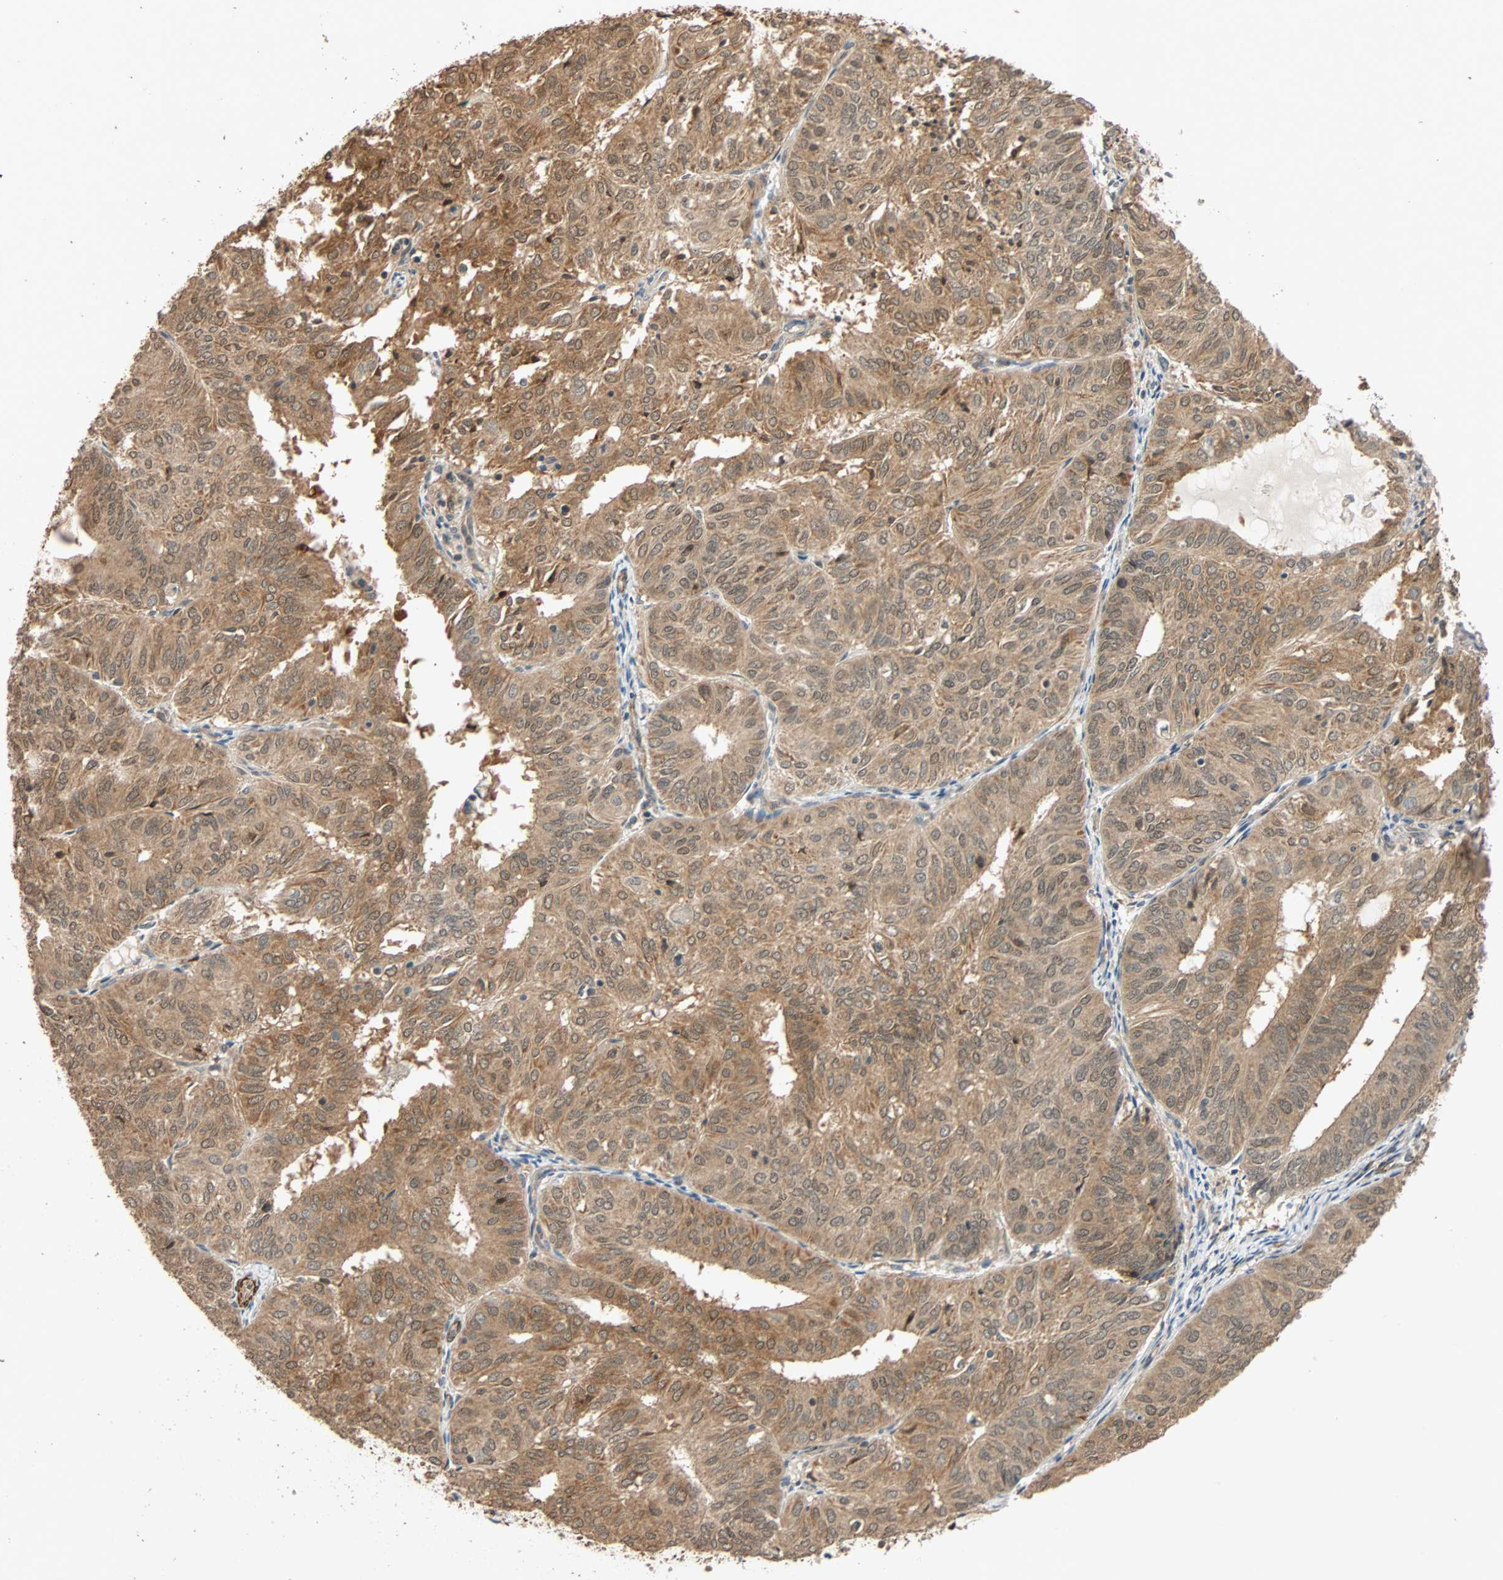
{"staining": {"intensity": "moderate", "quantity": ">75%", "location": "cytoplasmic/membranous"}, "tissue": "endometrial cancer", "cell_type": "Tumor cells", "image_type": "cancer", "snomed": [{"axis": "morphology", "description": "Adenocarcinoma, NOS"}, {"axis": "topography", "description": "Uterus"}], "caption": "IHC (DAB (3,3'-diaminobenzidine)) staining of endometrial cancer exhibits moderate cytoplasmic/membranous protein positivity in approximately >75% of tumor cells.", "gene": "QSER1", "patient": {"sex": "female", "age": 60}}